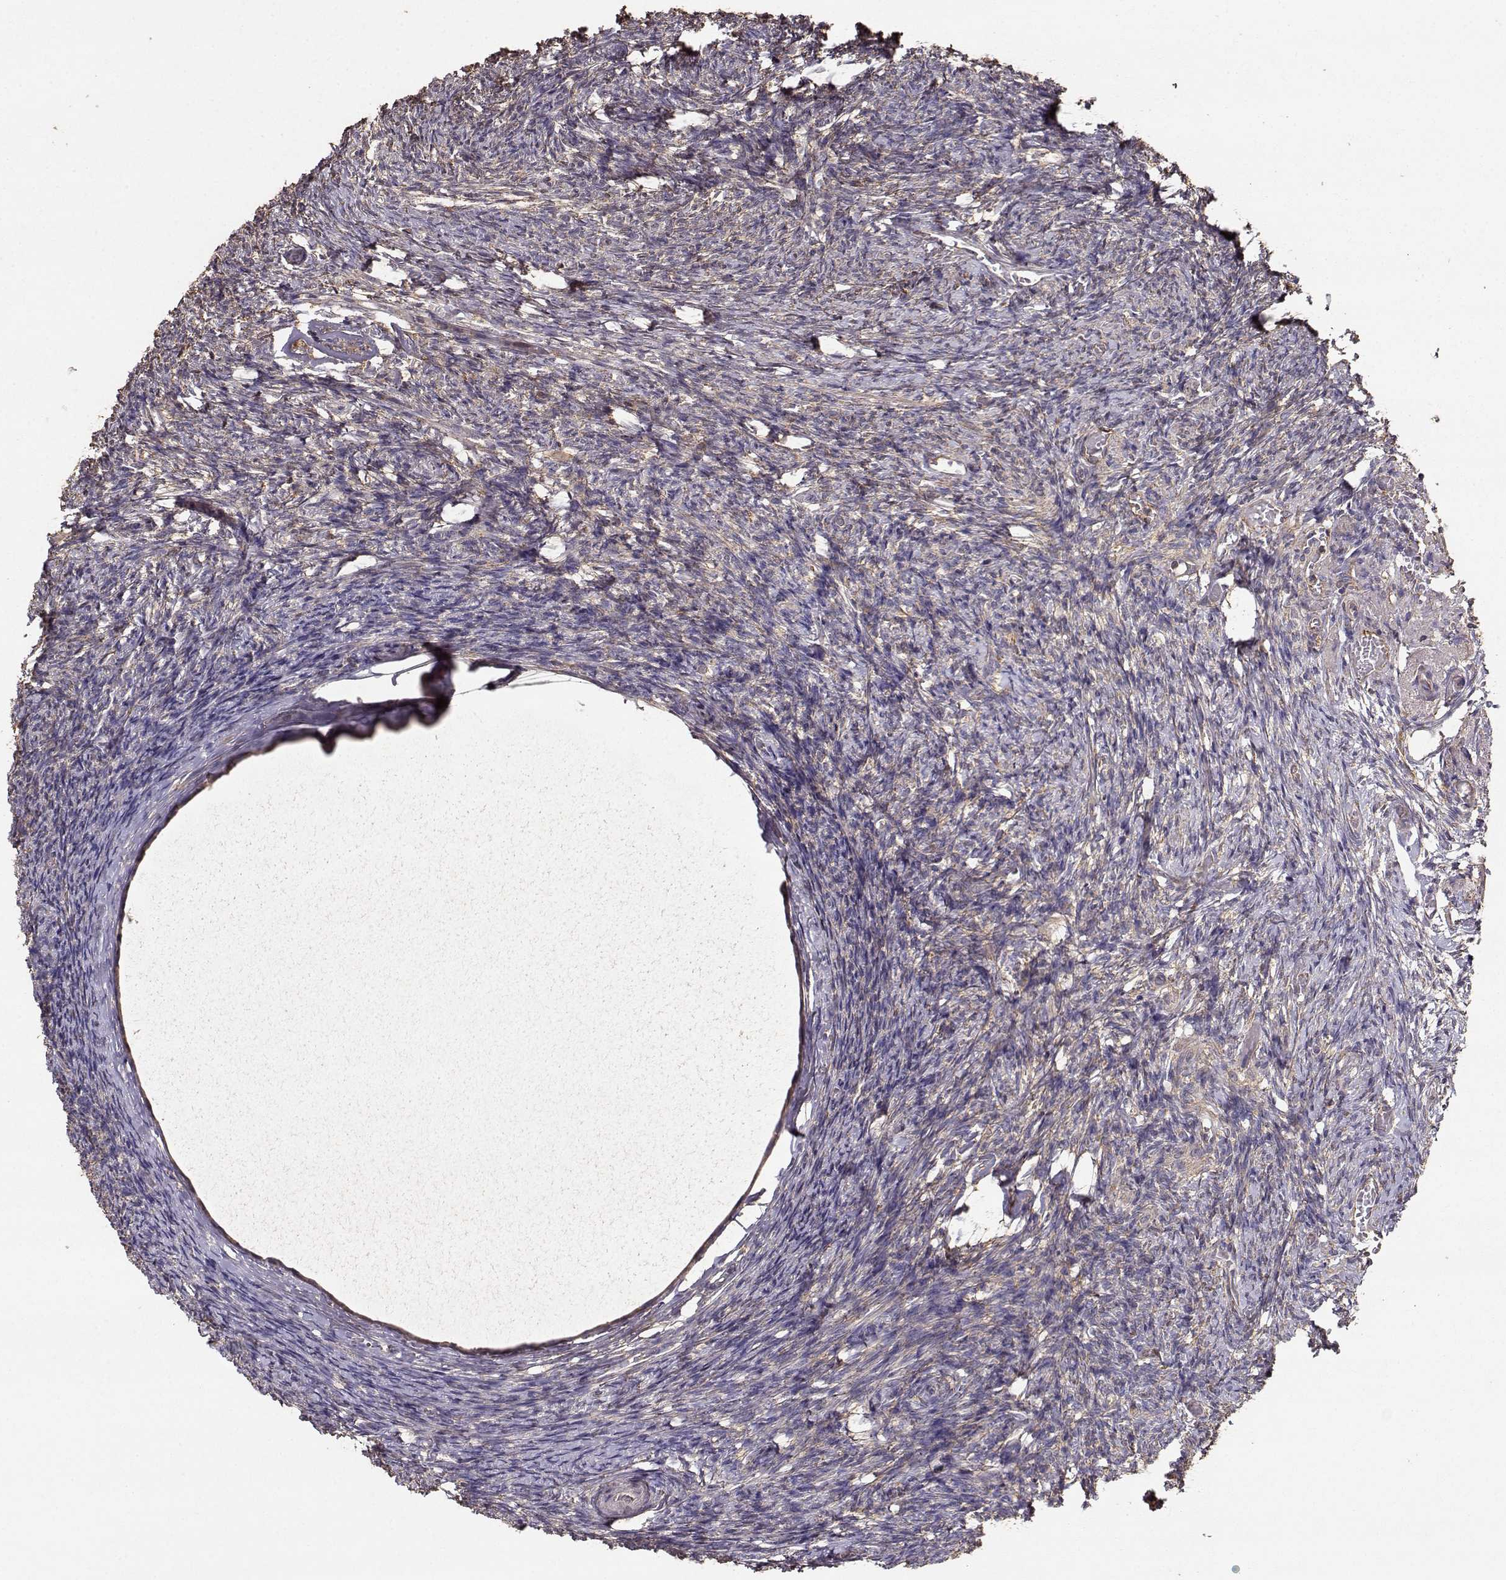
{"staining": {"intensity": "weak", "quantity": "25%-75%", "location": "cytoplasmic/membranous"}, "tissue": "ovary", "cell_type": "Ovarian stroma cells", "image_type": "normal", "snomed": [{"axis": "morphology", "description": "Normal tissue, NOS"}, {"axis": "topography", "description": "Ovary"}], "caption": "High-power microscopy captured an IHC image of normal ovary, revealing weak cytoplasmic/membranous positivity in approximately 25%-75% of ovarian stroma cells. (Stains: DAB (3,3'-diaminobenzidine) in brown, nuclei in blue, Microscopy: brightfield microscopy at high magnification).", "gene": "TARS3", "patient": {"sex": "female", "age": 72}}